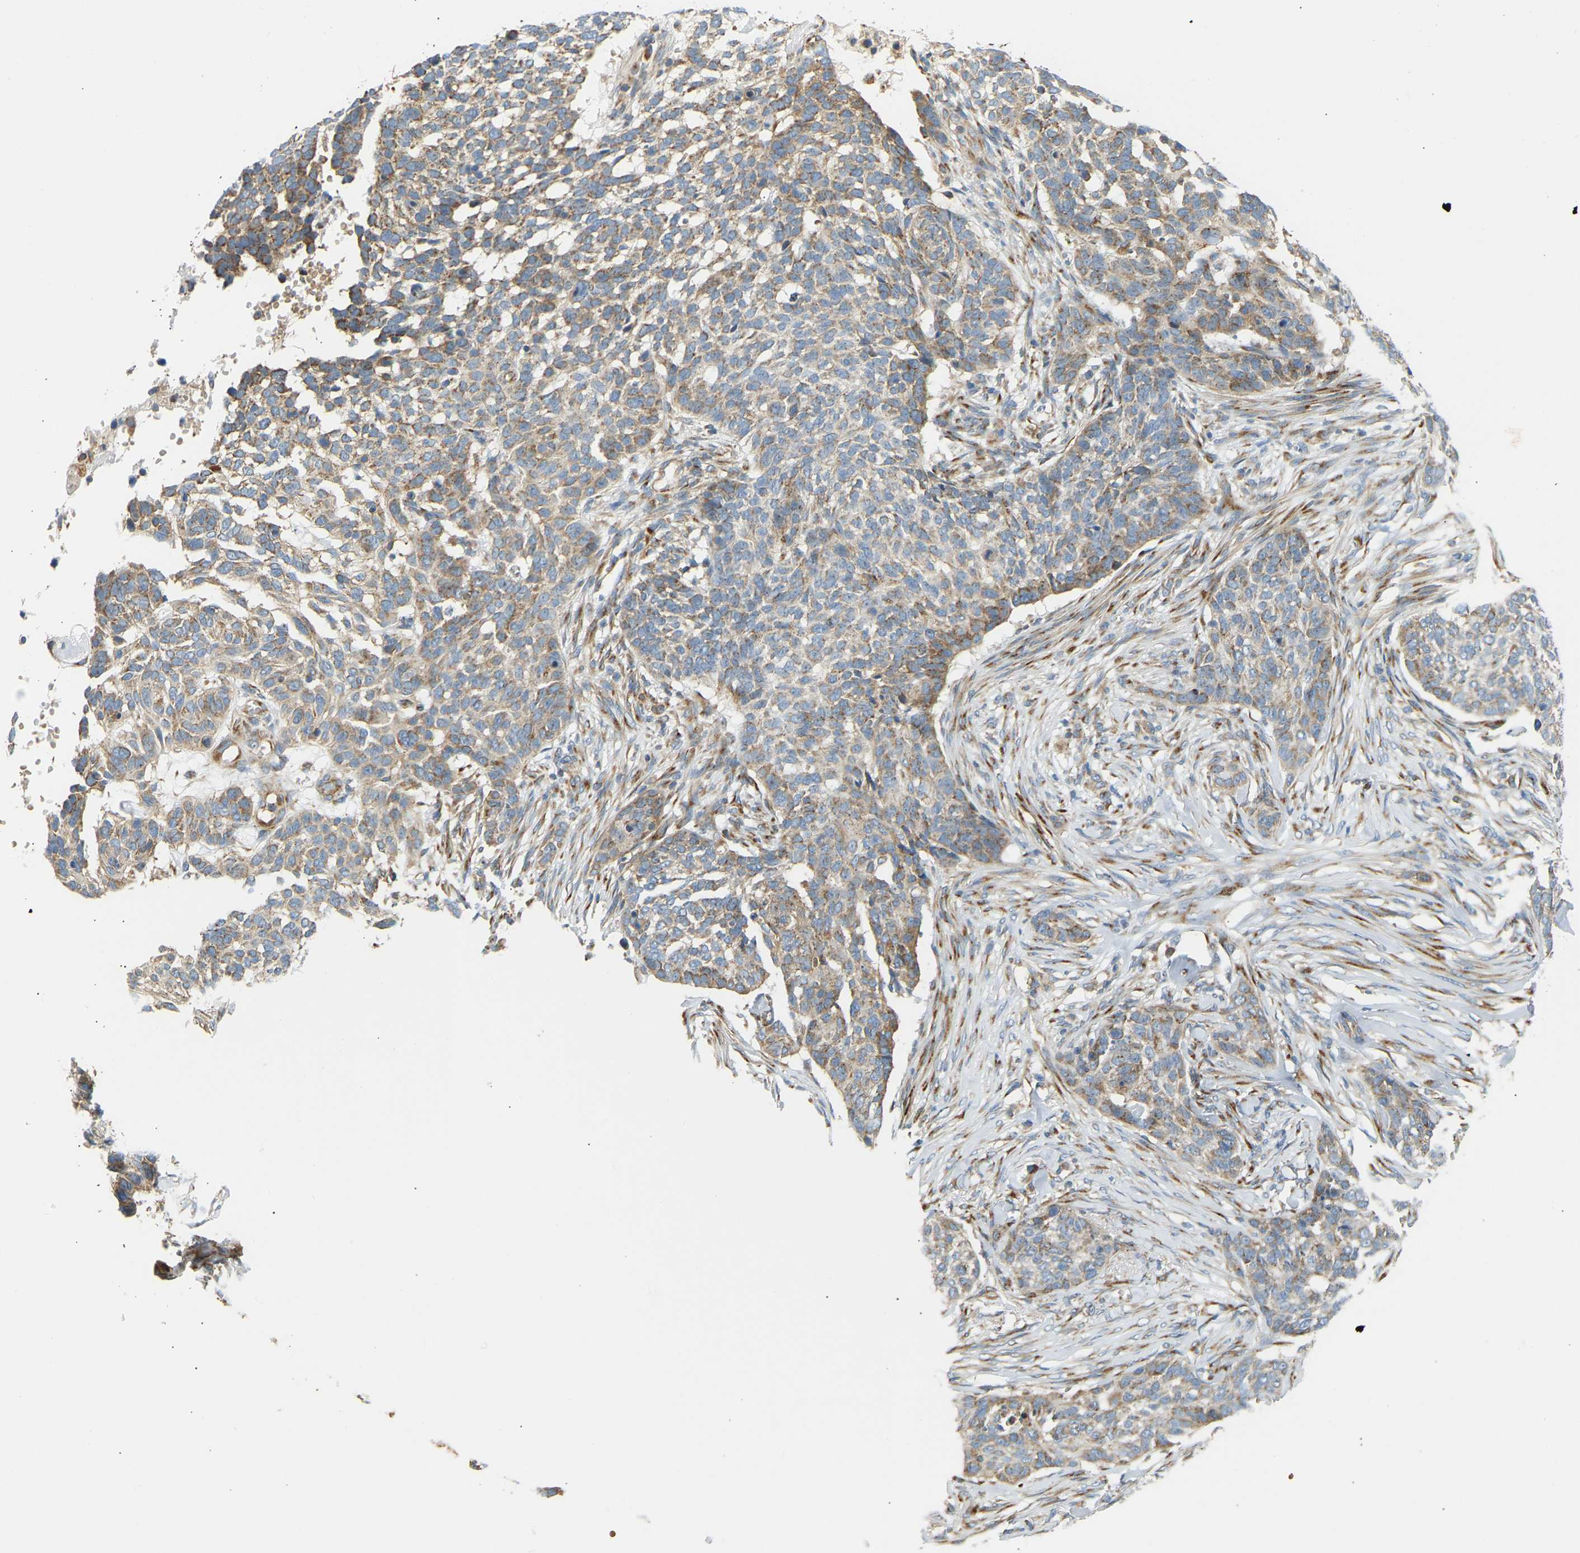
{"staining": {"intensity": "moderate", "quantity": ">75%", "location": "cytoplasmic/membranous"}, "tissue": "skin cancer", "cell_type": "Tumor cells", "image_type": "cancer", "snomed": [{"axis": "morphology", "description": "Basal cell carcinoma"}, {"axis": "topography", "description": "Skin"}], "caption": "DAB immunohistochemical staining of basal cell carcinoma (skin) shows moderate cytoplasmic/membranous protein expression in approximately >75% of tumor cells. Nuclei are stained in blue.", "gene": "YIPF2", "patient": {"sex": "male", "age": 85}}